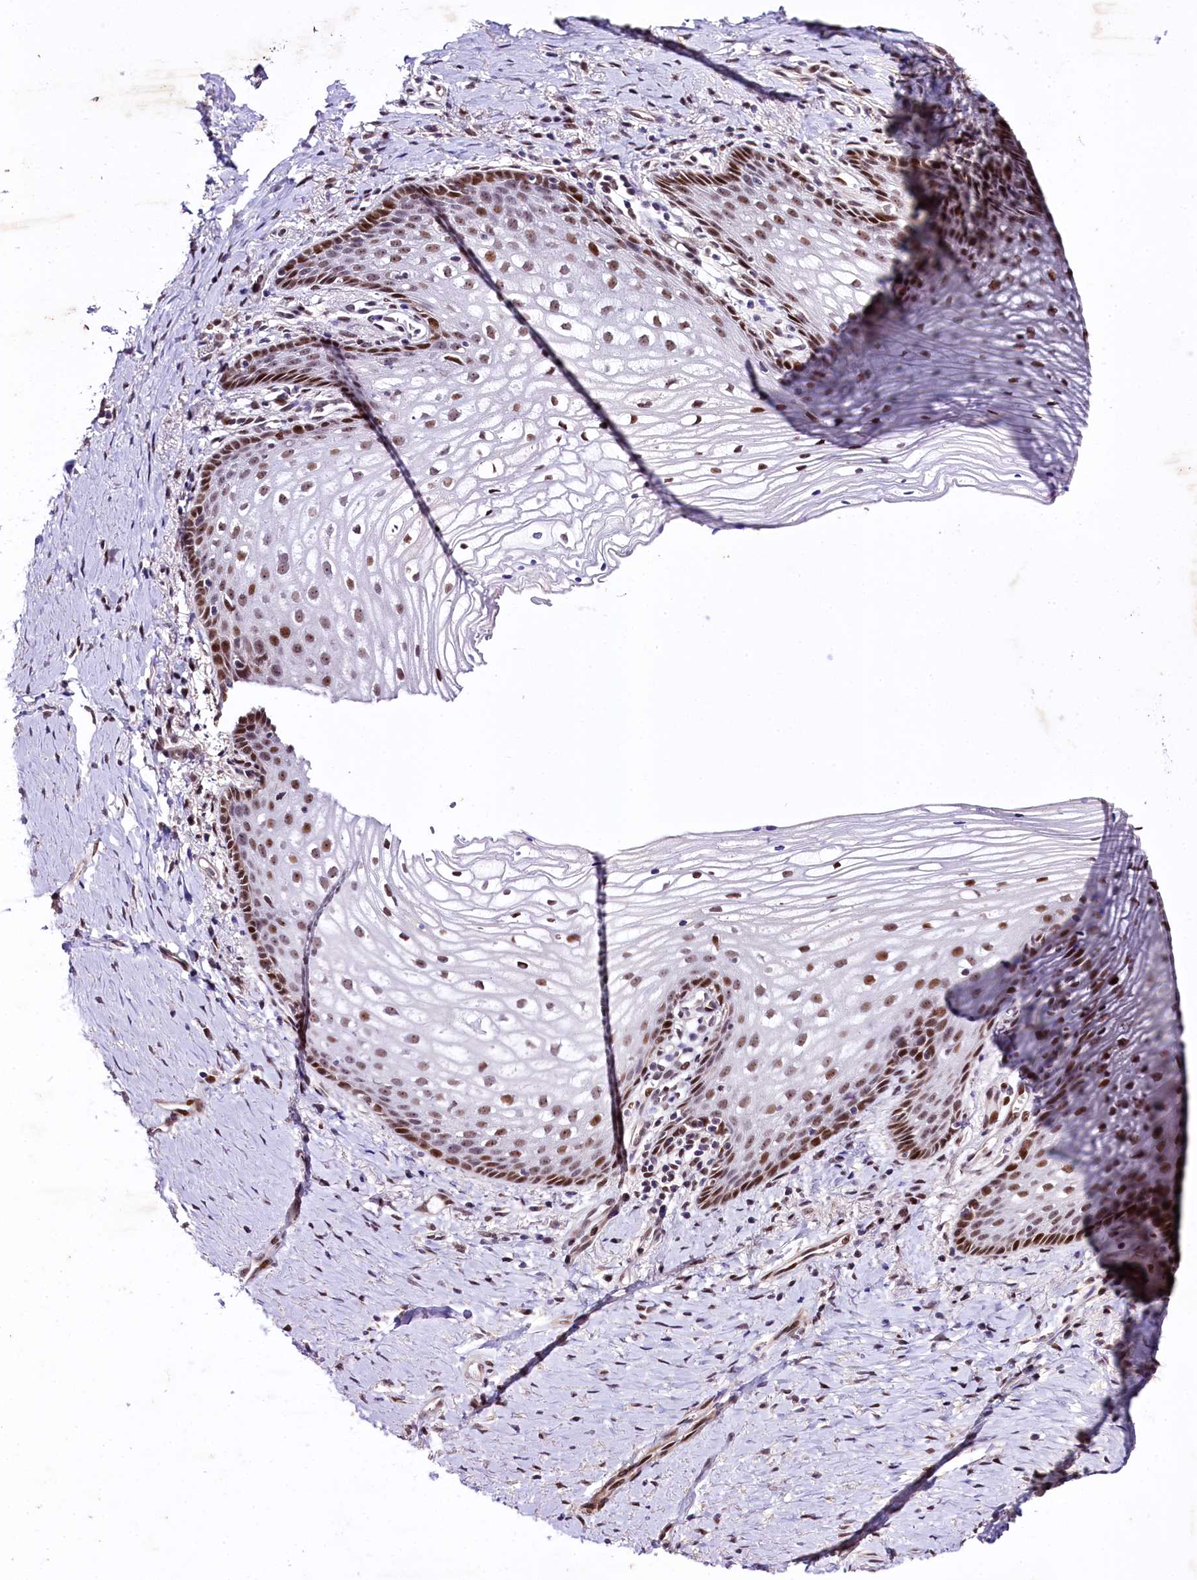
{"staining": {"intensity": "moderate", "quantity": ">75%", "location": "nuclear"}, "tissue": "vagina", "cell_type": "Squamous epithelial cells", "image_type": "normal", "snomed": [{"axis": "morphology", "description": "Normal tissue, NOS"}, {"axis": "topography", "description": "Vagina"}], "caption": "Benign vagina exhibits moderate nuclear positivity in about >75% of squamous epithelial cells, visualized by immunohistochemistry.", "gene": "SAMD10", "patient": {"sex": "female", "age": 60}}